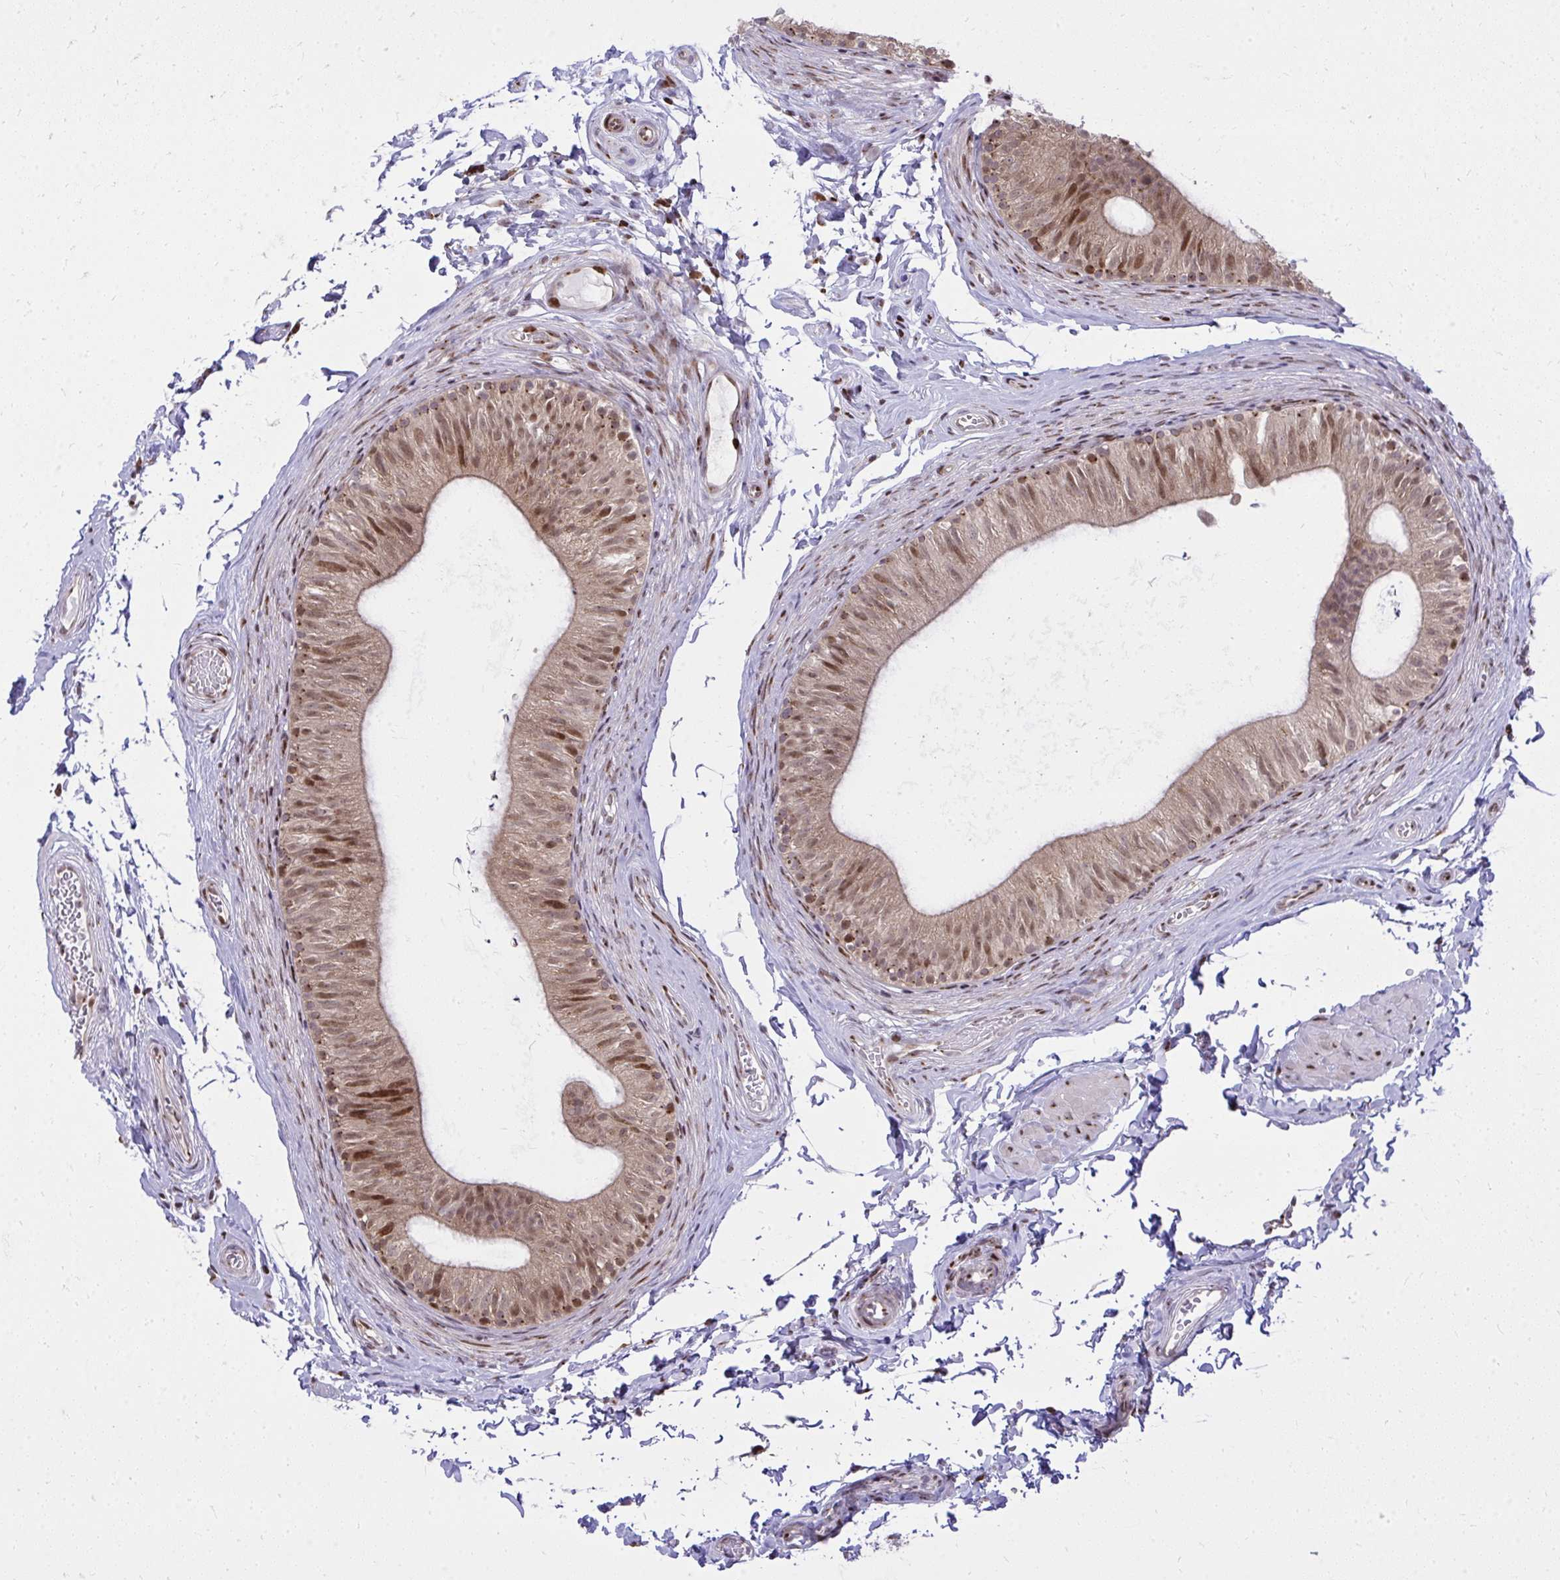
{"staining": {"intensity": "moderate", "quantity": "25%-75%", "location": "cytoplasmic/membranous,nuclear"}, "tissue": "epididymis", "cell_type": "Glandular cells", "image_type": "normal", "snomed": [{"axis": "morphology", "description": "Normal tissue, NOS"}, {"axis": "topography", "description": "Epididymis, spermatic cord, NOS"}, {"axis": "topography", "description": "Epididymis"}, {"axis": "topography", "description": "Peripheral nerve tissue"}], "caption": "The histopathology image exhibits immunohistochemical staining of unremarkable epididymis. There is moderate cytoplasmic/membranous,nuclear positivity is appreciated in approximately 25%-75% of glandular cells.", "gene": "PIGY", "patient": {"sex": "male", "age": 29}}